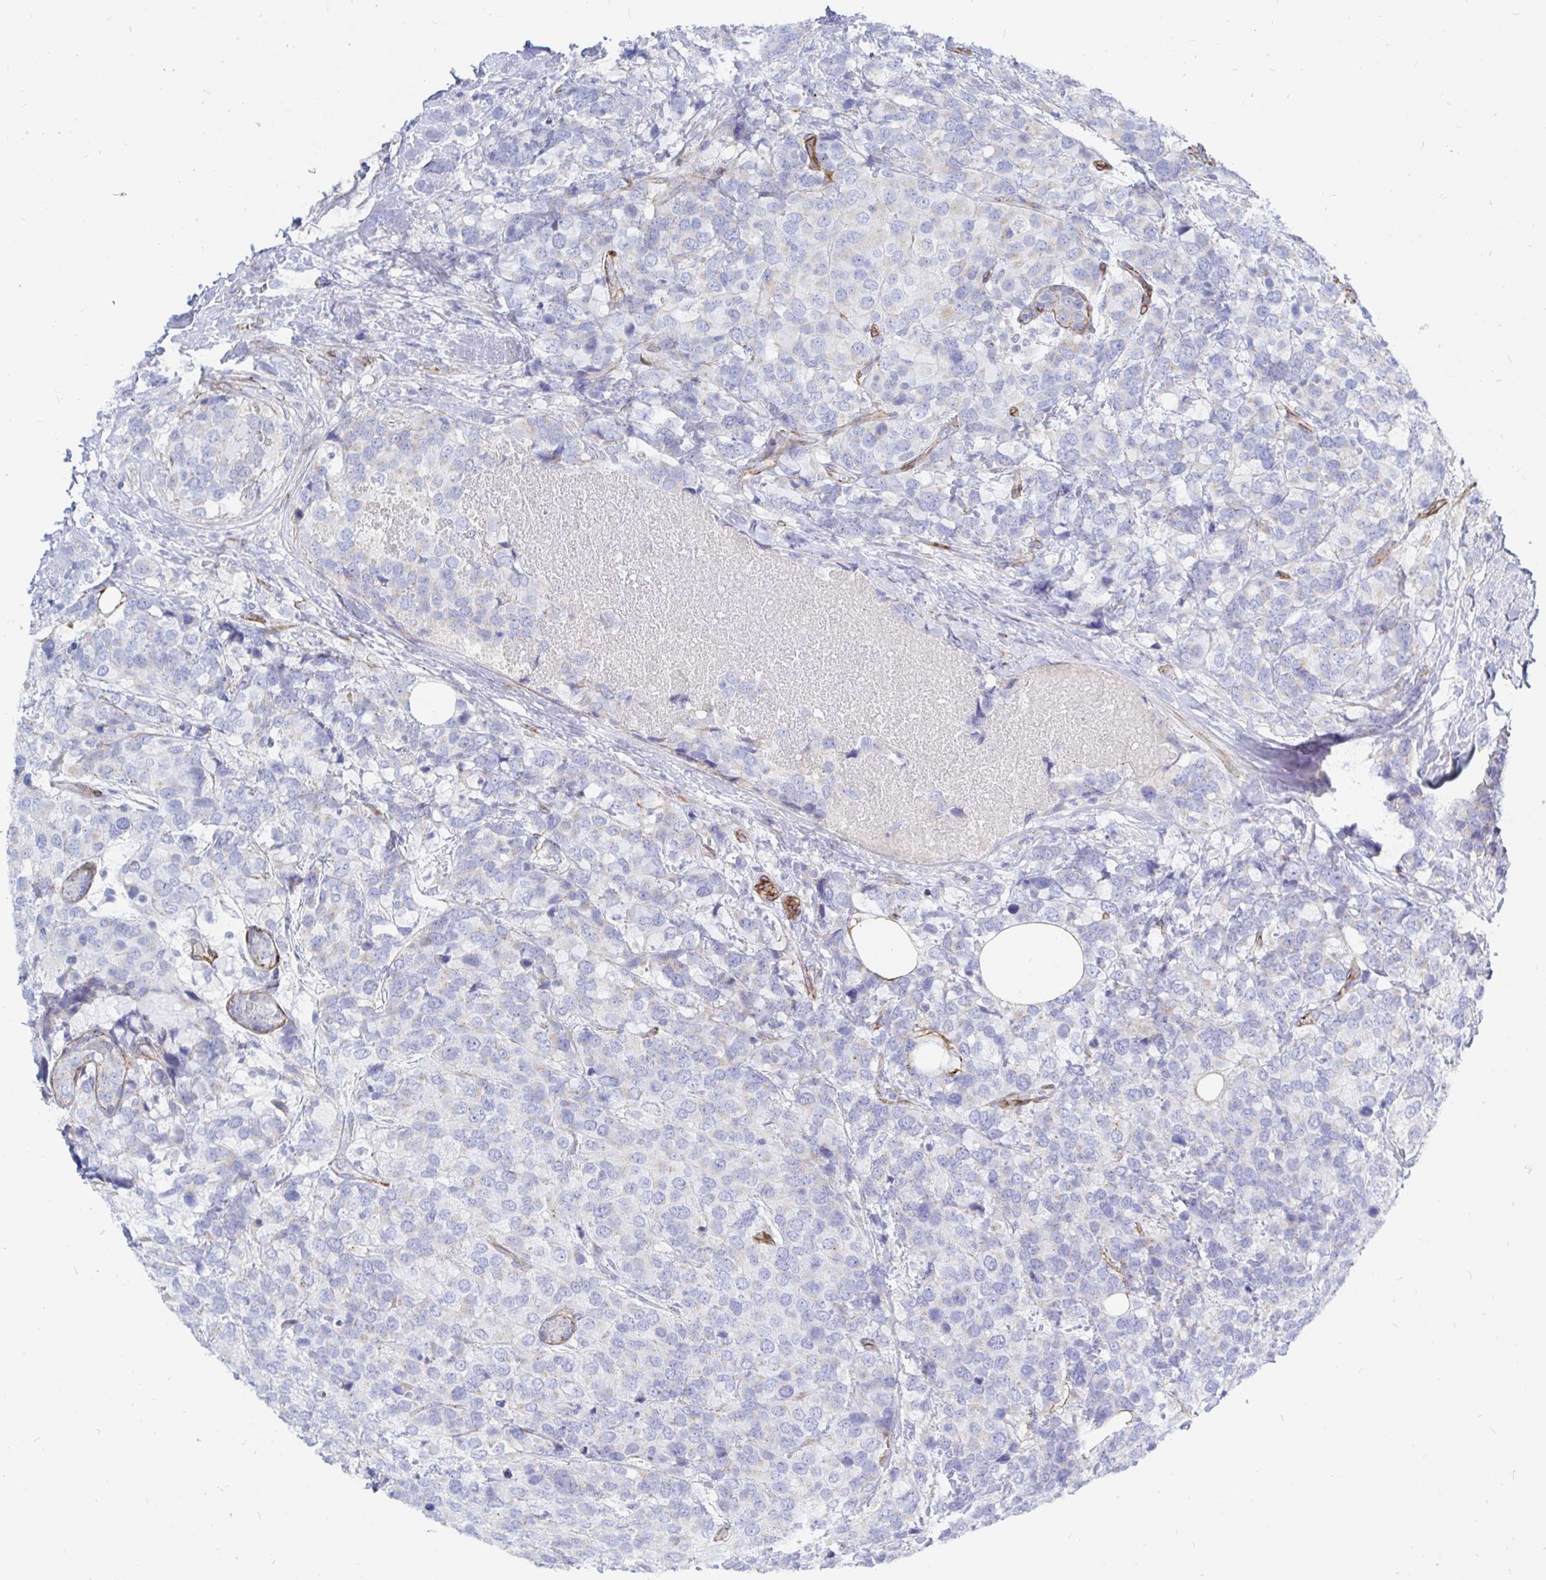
{"staining": {"intensity": "negative", "quantity": "none", "location": "none"}, "tissue": "breast cancer", "cell_type": "Tumor cells", "image_type": "cancer", "snomed": [{"axis": "morphology", "description": "Lobular carcinoma"}, {"axis": "topography", "description": "Breast"}], "caption": "High magnification brightfield microscopy of breast lobular carcinoma stained with DAB (3,3'-diaminobenzidine) (brown) and counterstained with hematoxylin (blue): tumor cells show no significant staining. (Stains: DAB (3,3'-diaminobenzidine) immunohistochemistry with hematoxylin counter stain, Microscopy: brightfield microscopy at high magnification).", "gene": "COX16", "patient": {"sex": "female", "age": 59}}